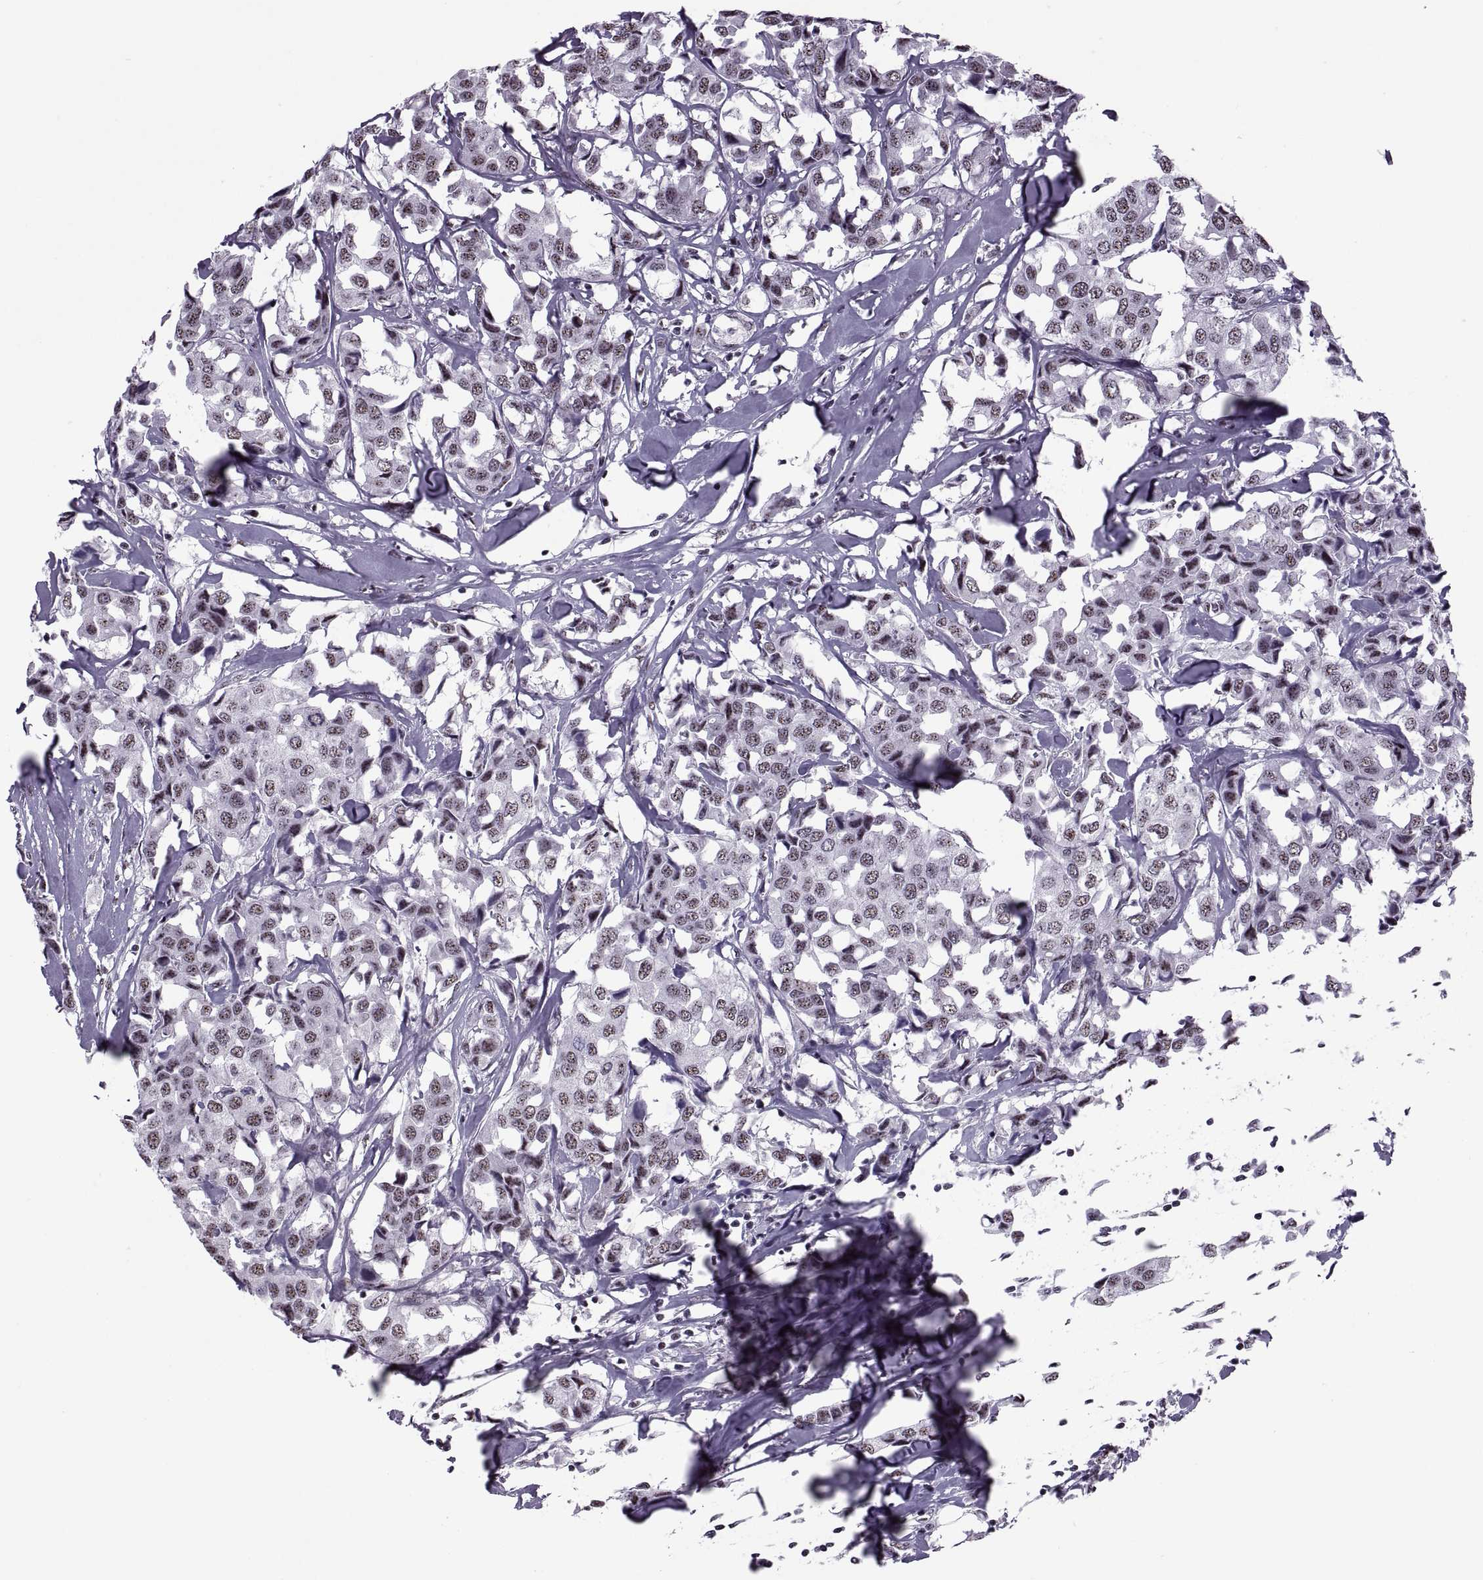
{"staining": {"intensity": "weak", "quantity": ">75%", "location": "nuclear"}, "tissue": "breast cancer", "cell_type": "Tumor cells", "image_type": "cancer", "snomed": [{"axis": "morphology", "description": "Duct carcinoma"}, {"axis": "topography", "description": "Breast"}], "caption": "Immunohistochemical staining of invasive ductal carcinoma (breast) exhibits low levels of weak nuclear staining in approximately >75% of tumor cells. (IHC, brightfield microscopy, high magnification).", "gene": "MAGEA4", "patient": {"sex": "female", "age": 80}}